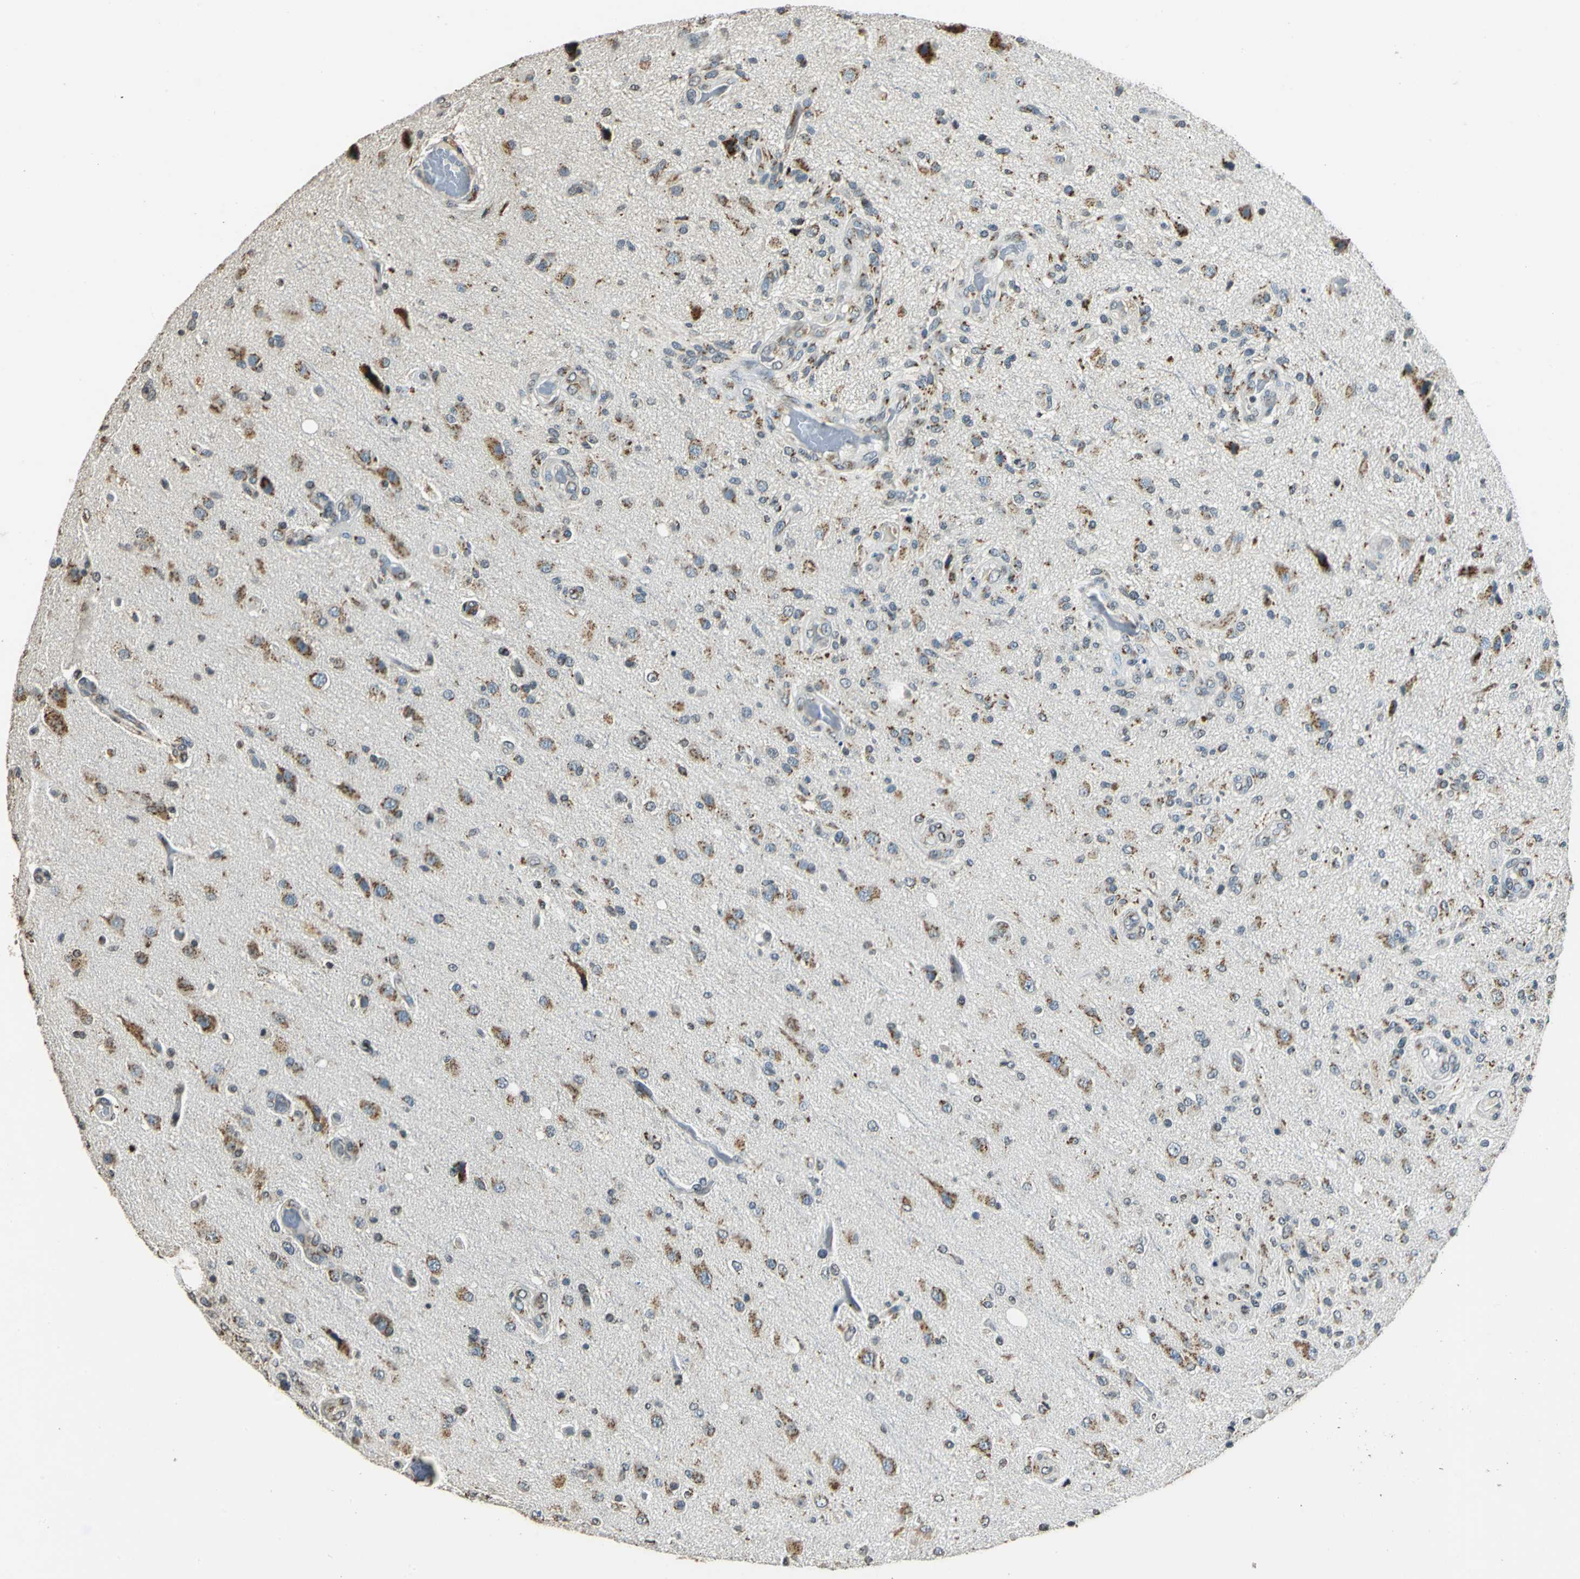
{"staining": {"intensity": "moderate", "quantity": ">75%", "location": "cytoplasmic/membranous"}, "tissue": "glioma", "cell_type": "Tumor cells", "image_type": "cancer", "snomed": [{"axis": "morphology", "description": "Normal tissue, NOS"}, {"axis": "morphology", "description": "Glioma, malignant, High grade"}, {"axis": "topography", "description": "Cerebral cortex"}], "caption": "Malignant glioma (high-grade) stained with IHC demonstrates moderate cytoplasmic/membranous expression in approximately >75% of tumor cells. Nuclei are stained in blue.", "gene": "TMEM115", "patient": {"sex": "male", "age": 77}}